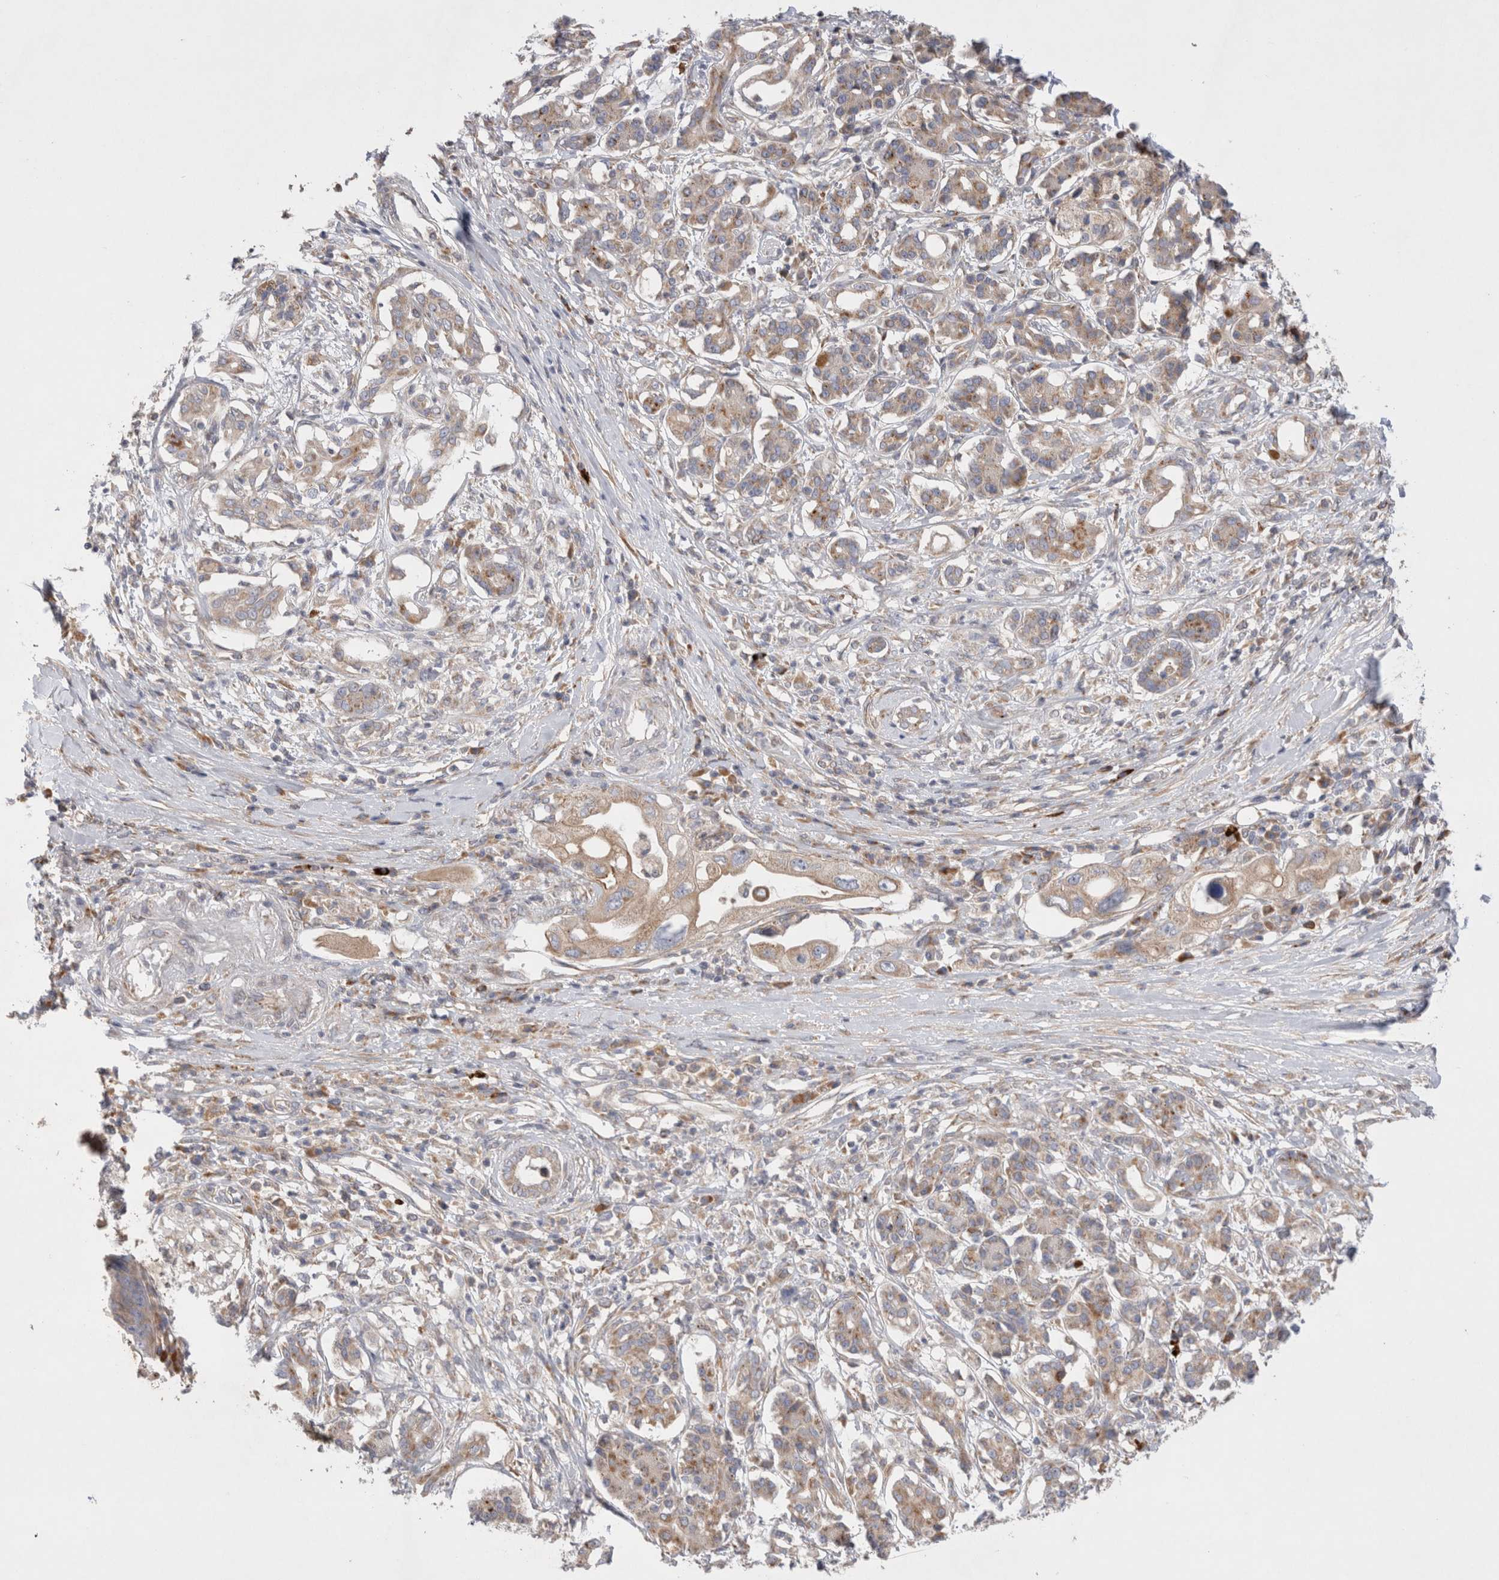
{"staining": {"intensity": "weak", "quantity": ">75%", "location": "cytoplasmic/membranous"}, "tissue": "pancreatic cancer", "cell_type": "Tumor cells", "image_type": "cancer", "snomed": [{"axis": "morphology", "description": "Adenocarcinoma, NOS"}, {"axis": "topography", "description": "Pancreas"}], "caption": "Protein analysis of pancreatic adenocarcinoma tissue demonstrates weak cytoplasmic/membranous expression in approximately >75% of tumor cells.", "gene": "TBC1D16", "patient": {"sex": "female", "age": 56}}